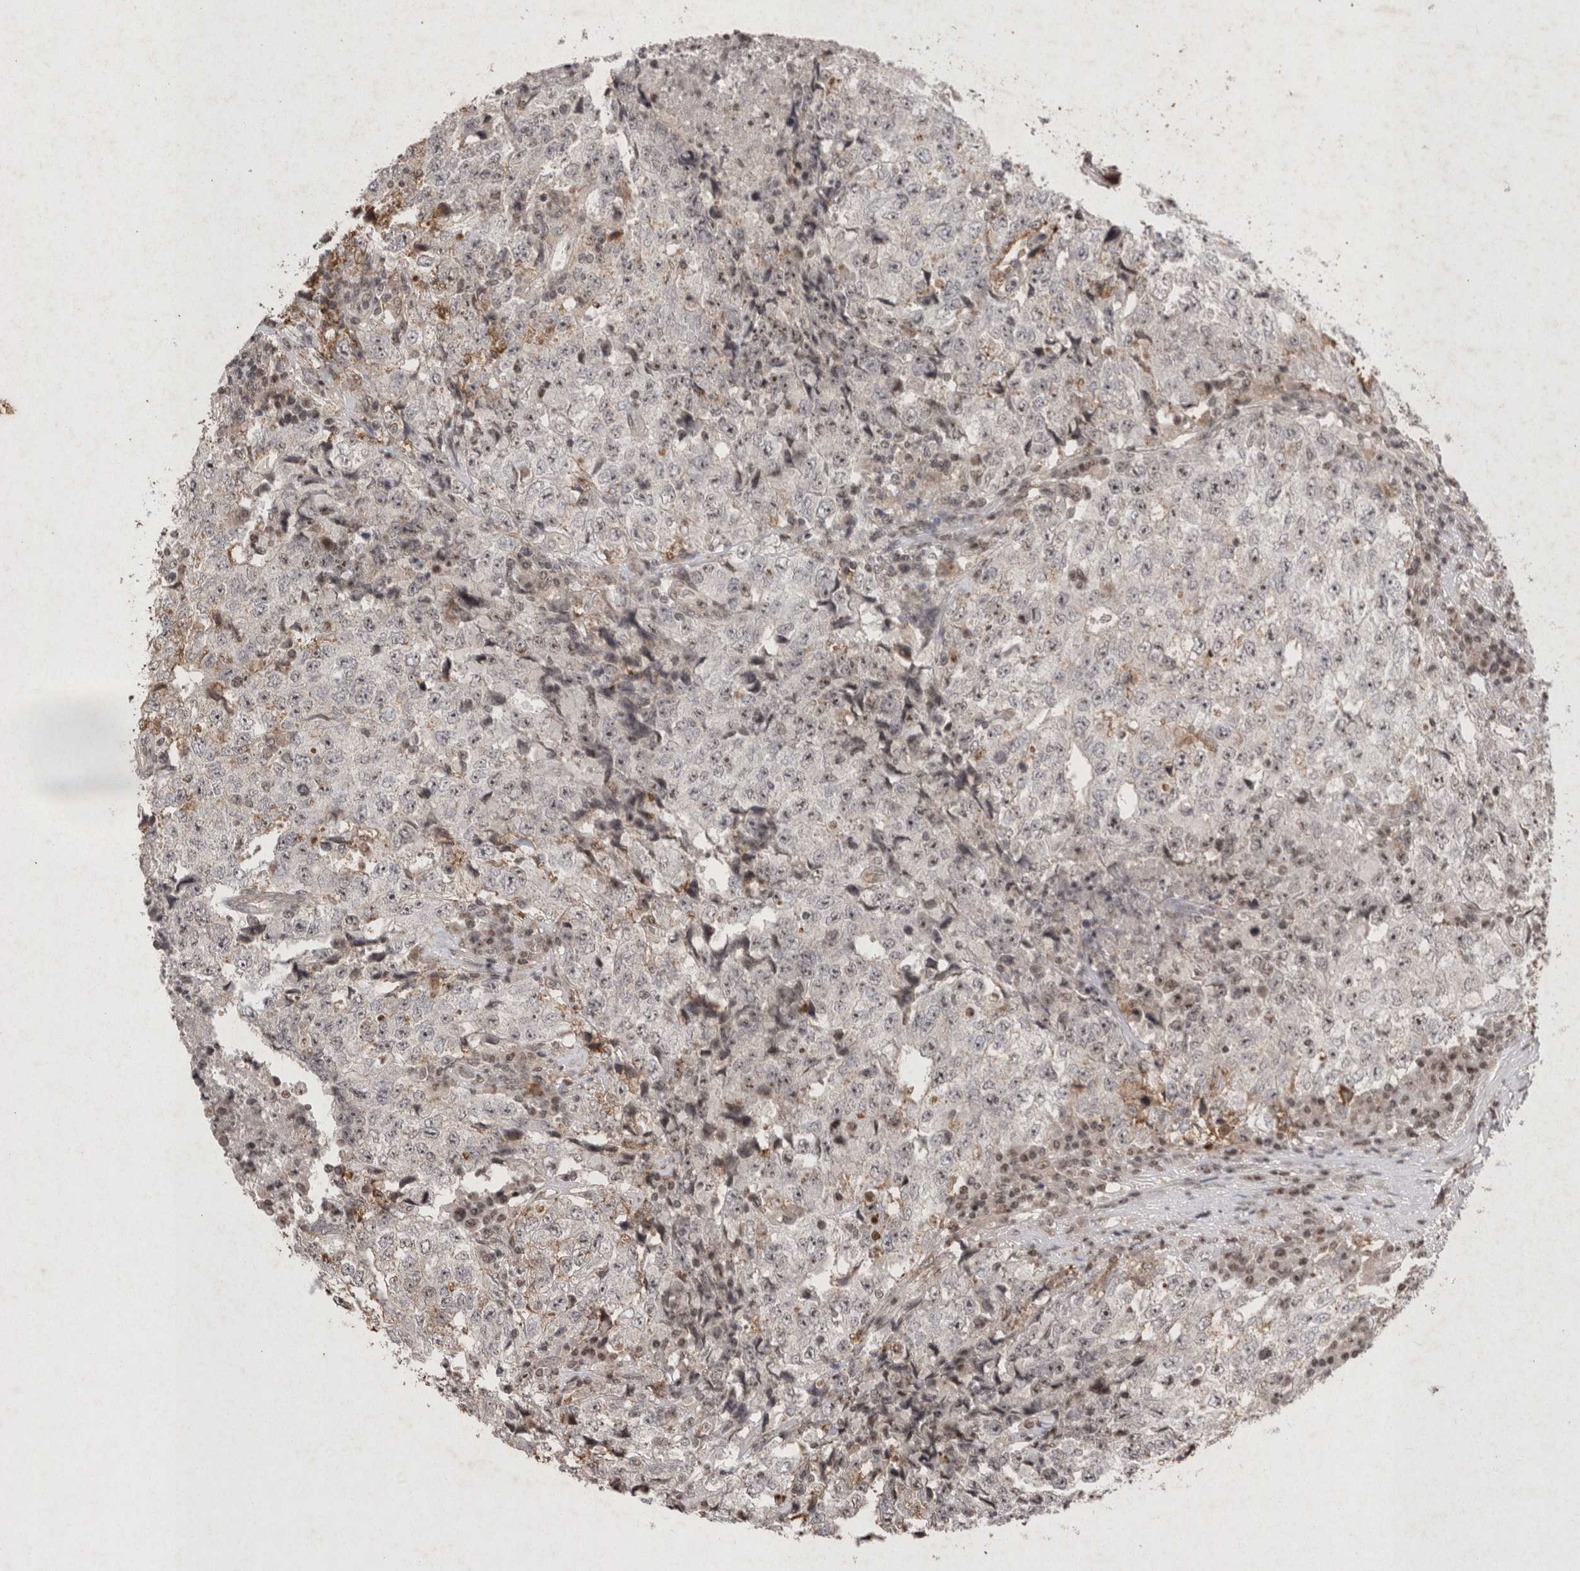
{"staining": {"intensity": "moderate", "quantity": "<25%", "location": "cytoplasmic/membranous,nuclear"}, "tissue": "testis cancer", "cell_type": "Tumor cells", "image_type": "cancer", "snomed": [{"axis": "morphology", "description": "Necrosis, NOS"}, {"axis": "morphology", "description": "Carcinoma, Embryonal, NOS"}, {"axis": "topography", "description": "Testis"}], "caption": "The immunohistochemical stain labels moderate cytoplasmic/membranous and nuclear positivity in tumor cells of embryonal carcinoma (testis) tissue.", "gene": "STK11", "patient": {"sex": "male", "age": 19}}